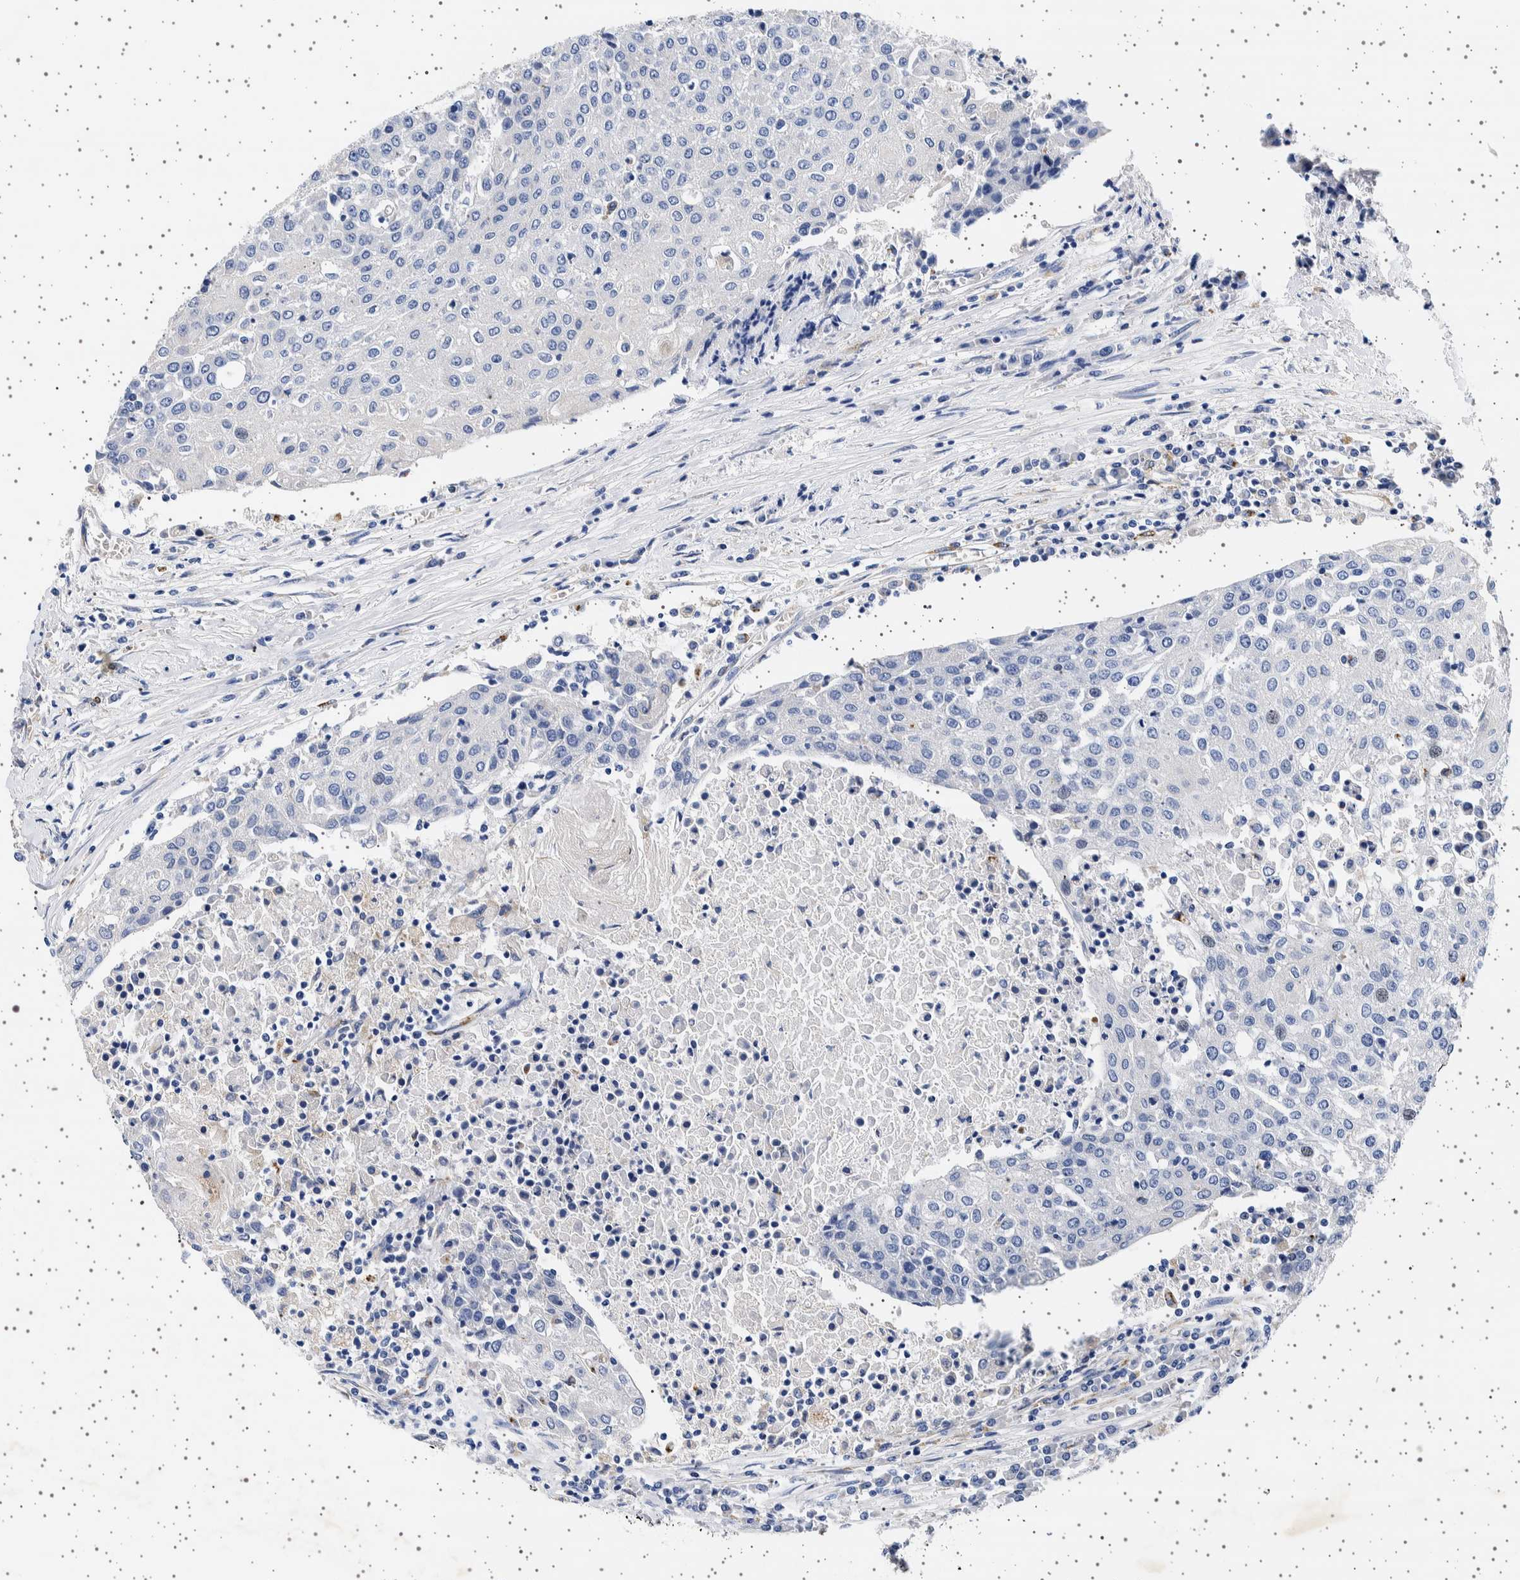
{"staining": {"intensity": "negative", "quantity": "none", "location": "none"}, "tissue": "urothelial cancer", "cell_type": "Tumor cells", "image_type": "cancer", "snomed": [{"axis": "morphology", "description": "Urothelial carcinoma, High grade"}, {"axis": "topography", "description": "Urinary bladder"}], "caption": "Immunohistochemistry (IHC) image of neoplastic tissue: urothelial cancer stained with DAB (3,3'-diaminobenzidine) reveals no significant protein expression in tumor cells. The staining is performed using DAB brown chromogen with nuclei counter-stained in using hematoxylin.", "gene": "SEPTIN4", "patient": {"sex": "female", "age": 85}}